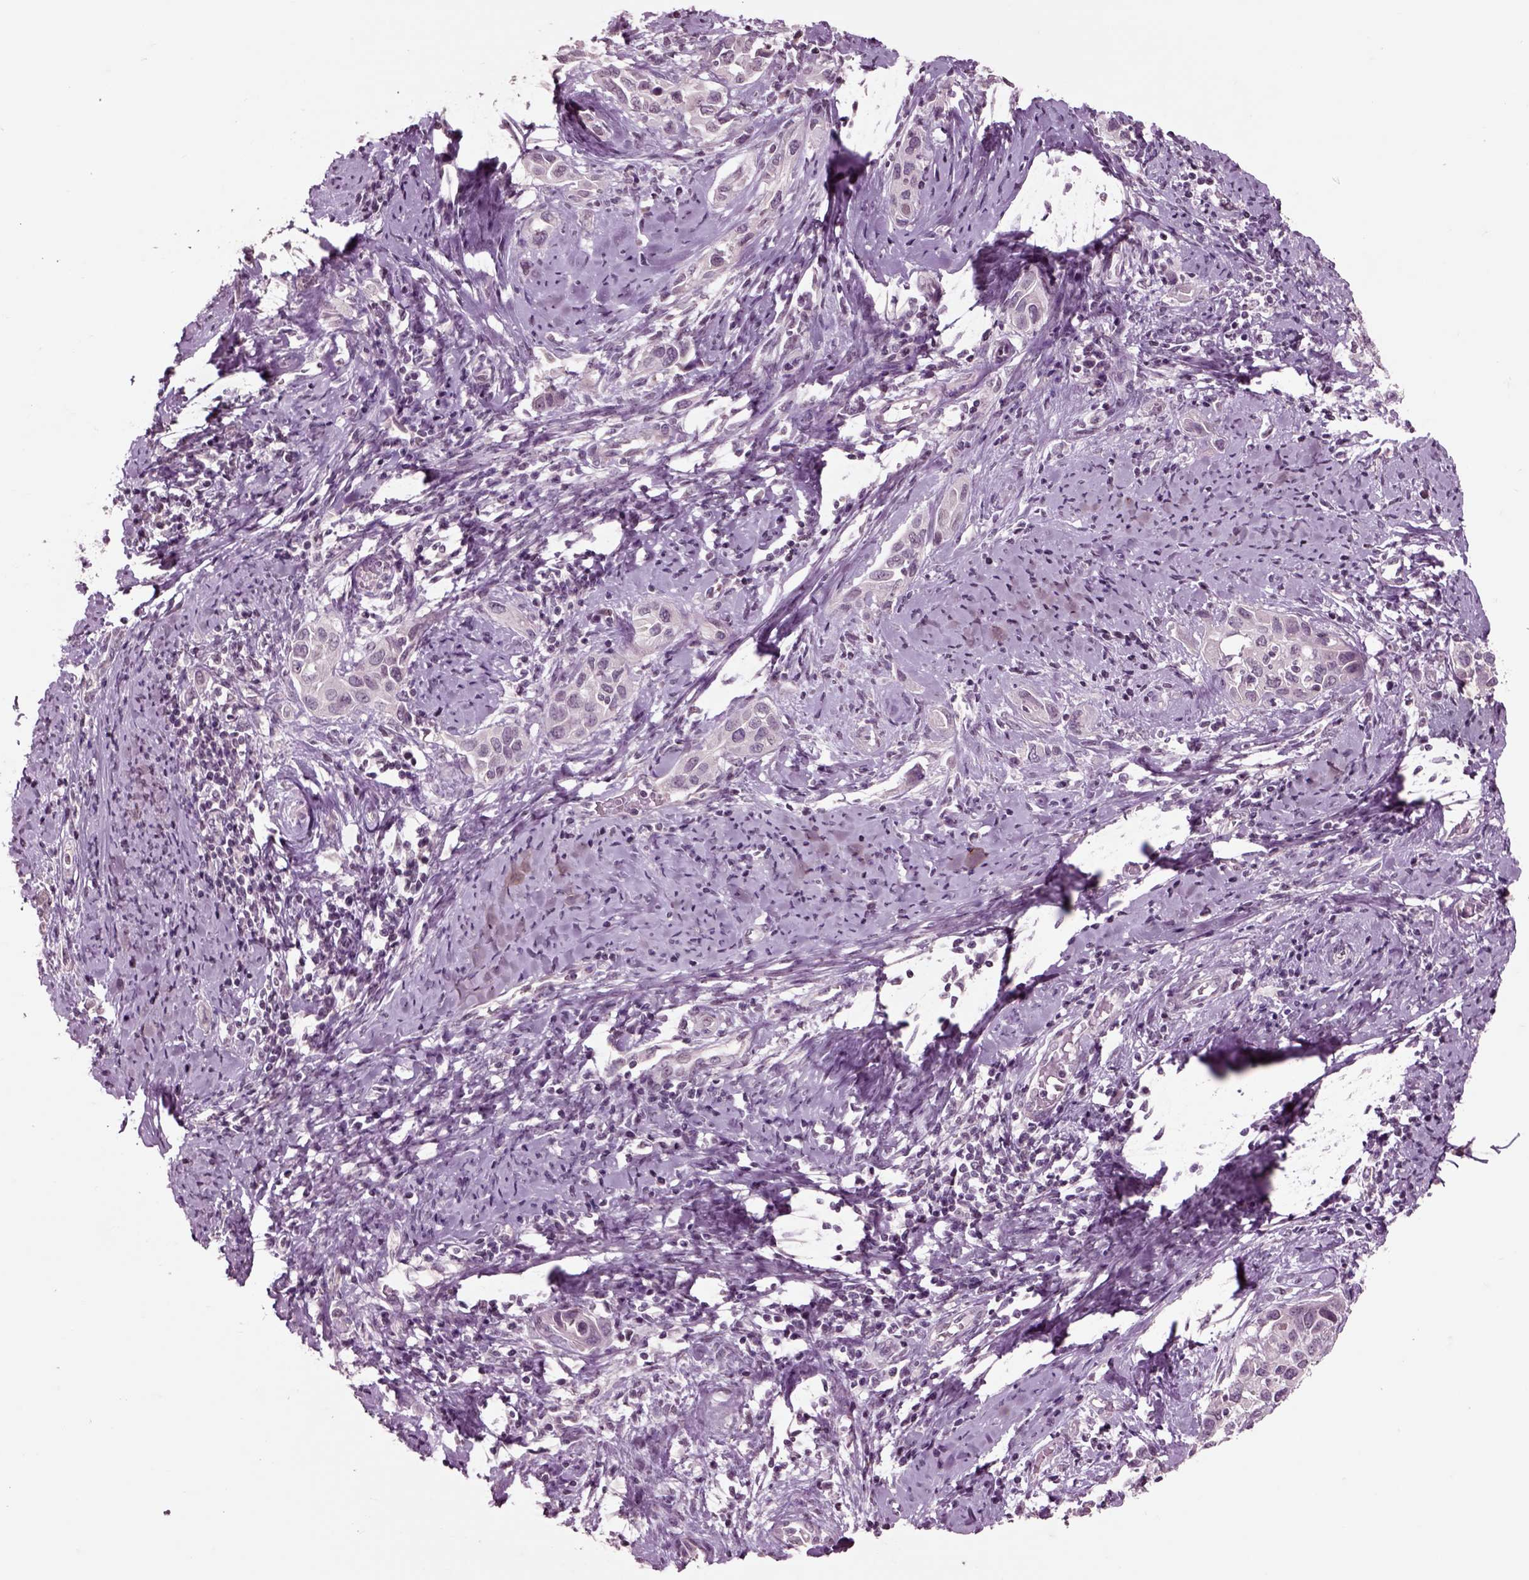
{"staining": {"intensity": "negative", "quantity": "none", "location": "none"}, "tissue": "cervical cancer", "cell_type": "Tumor cells", "image_type": "cancer", "snomed": [{"axis": "morphology", "description": "Squamous cell carcinoma, NOS"}, {"axis": "topography", "description": "Cervix"}], "caption": "Immunohistochemistry (IHC) histopathology image of neoplastic tissue: cervical squamous cell carcinoma stained with DAB displays no significant protein expression in tumor cells.", "gene": "CHGB", "patient": {"sex": "female", "age": 51}}